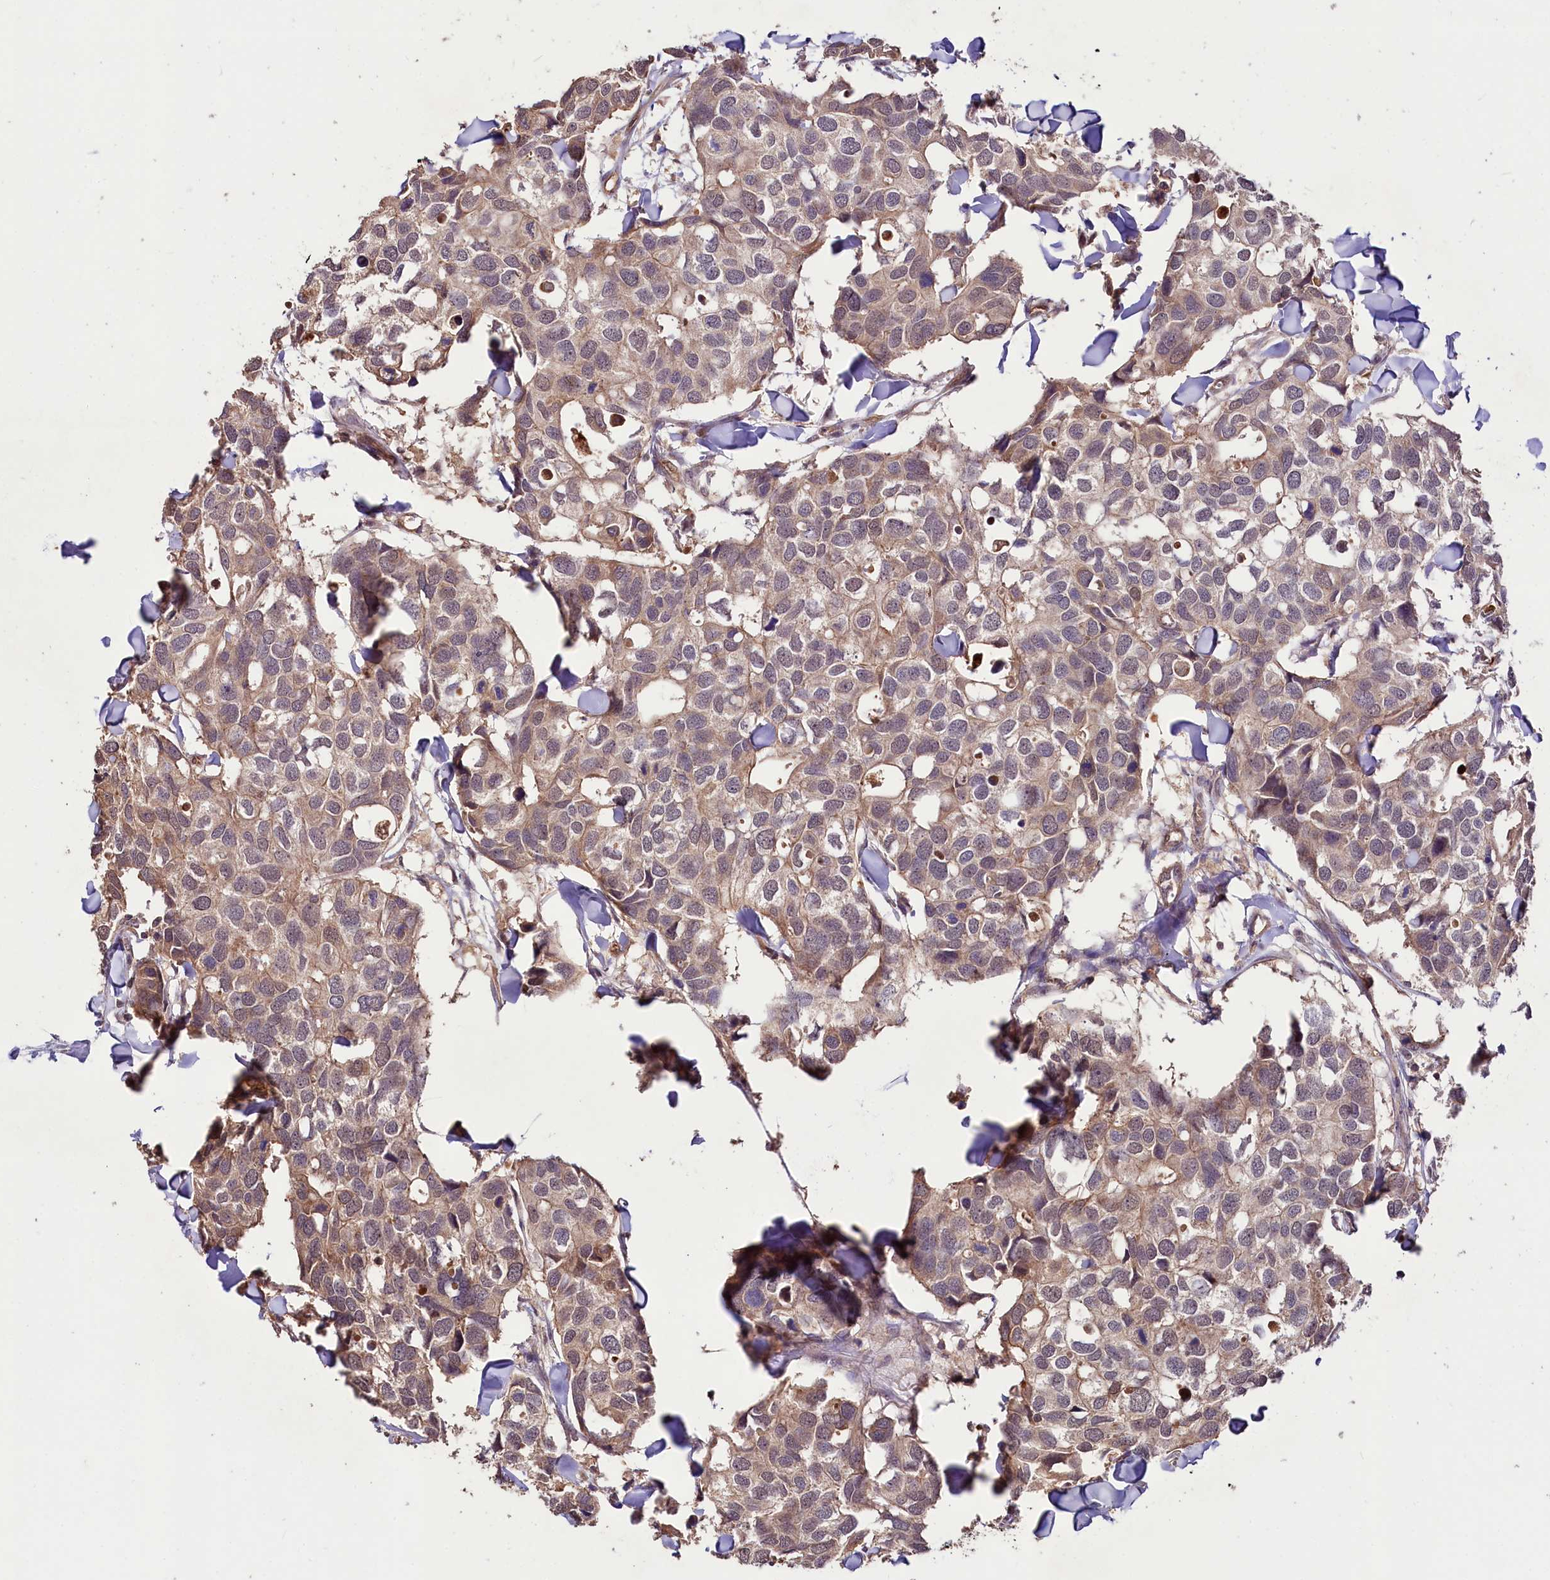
{"staining": {"intensity": "weak", "quantity": "25%-75%", "location": "cytoplasmic/membranous"}, "tissue": "breast cancer", "cell_type": "Tumor cells", "image_type": "cancer", "snomed": [{"axis": "morphology", "description": "Duct carcinoma"}, {"axis": "topography", "description": "Breast"}], "caption": "A histopathology image of breast cancer stained for a protein exhibits weak cytoplasmic/membranous brown staining in tumor cells.", "gene": "KLRB1", "patient": {"sex": "female", "age": 83}}